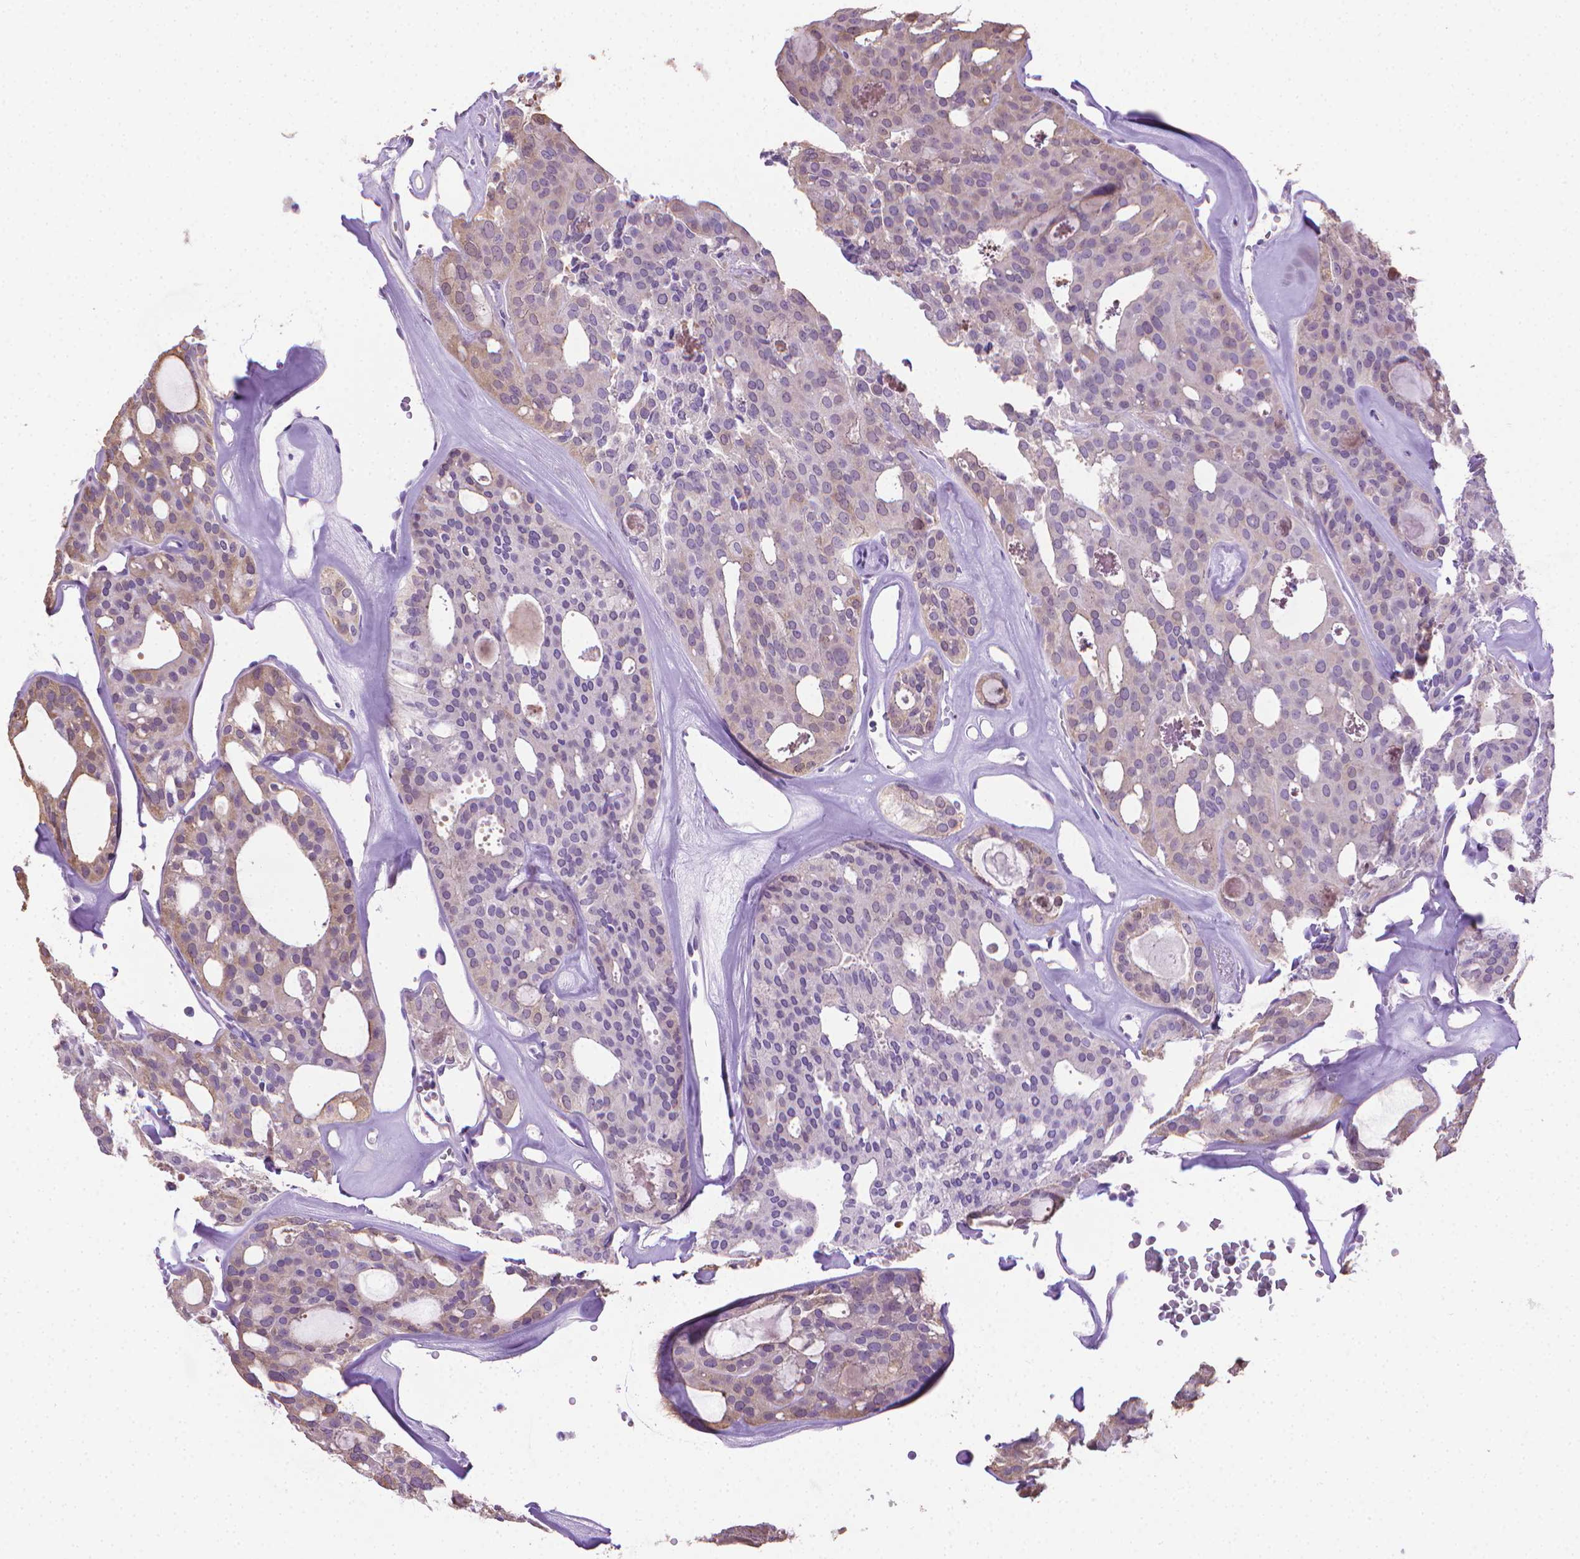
{"staining": {"intensity": "weak", "quantity": "<25%", "location": "cytoplasmic/membranous"}, "tissue": "thyroid cancer", "cell_type": "Tumor cells", "image_type": "cancer", "snomed": [{"axis": "morphology", "description": "Follicular adenoma carcinoma, NOS"}, {"axis": "topography", "description": "Thyroid gland"}], "caption": "Tumor cells are negative for protein expression in human thyroid cancer.", "gene": "PNMA2", "patient": {"sex": "male", "age": 75}}